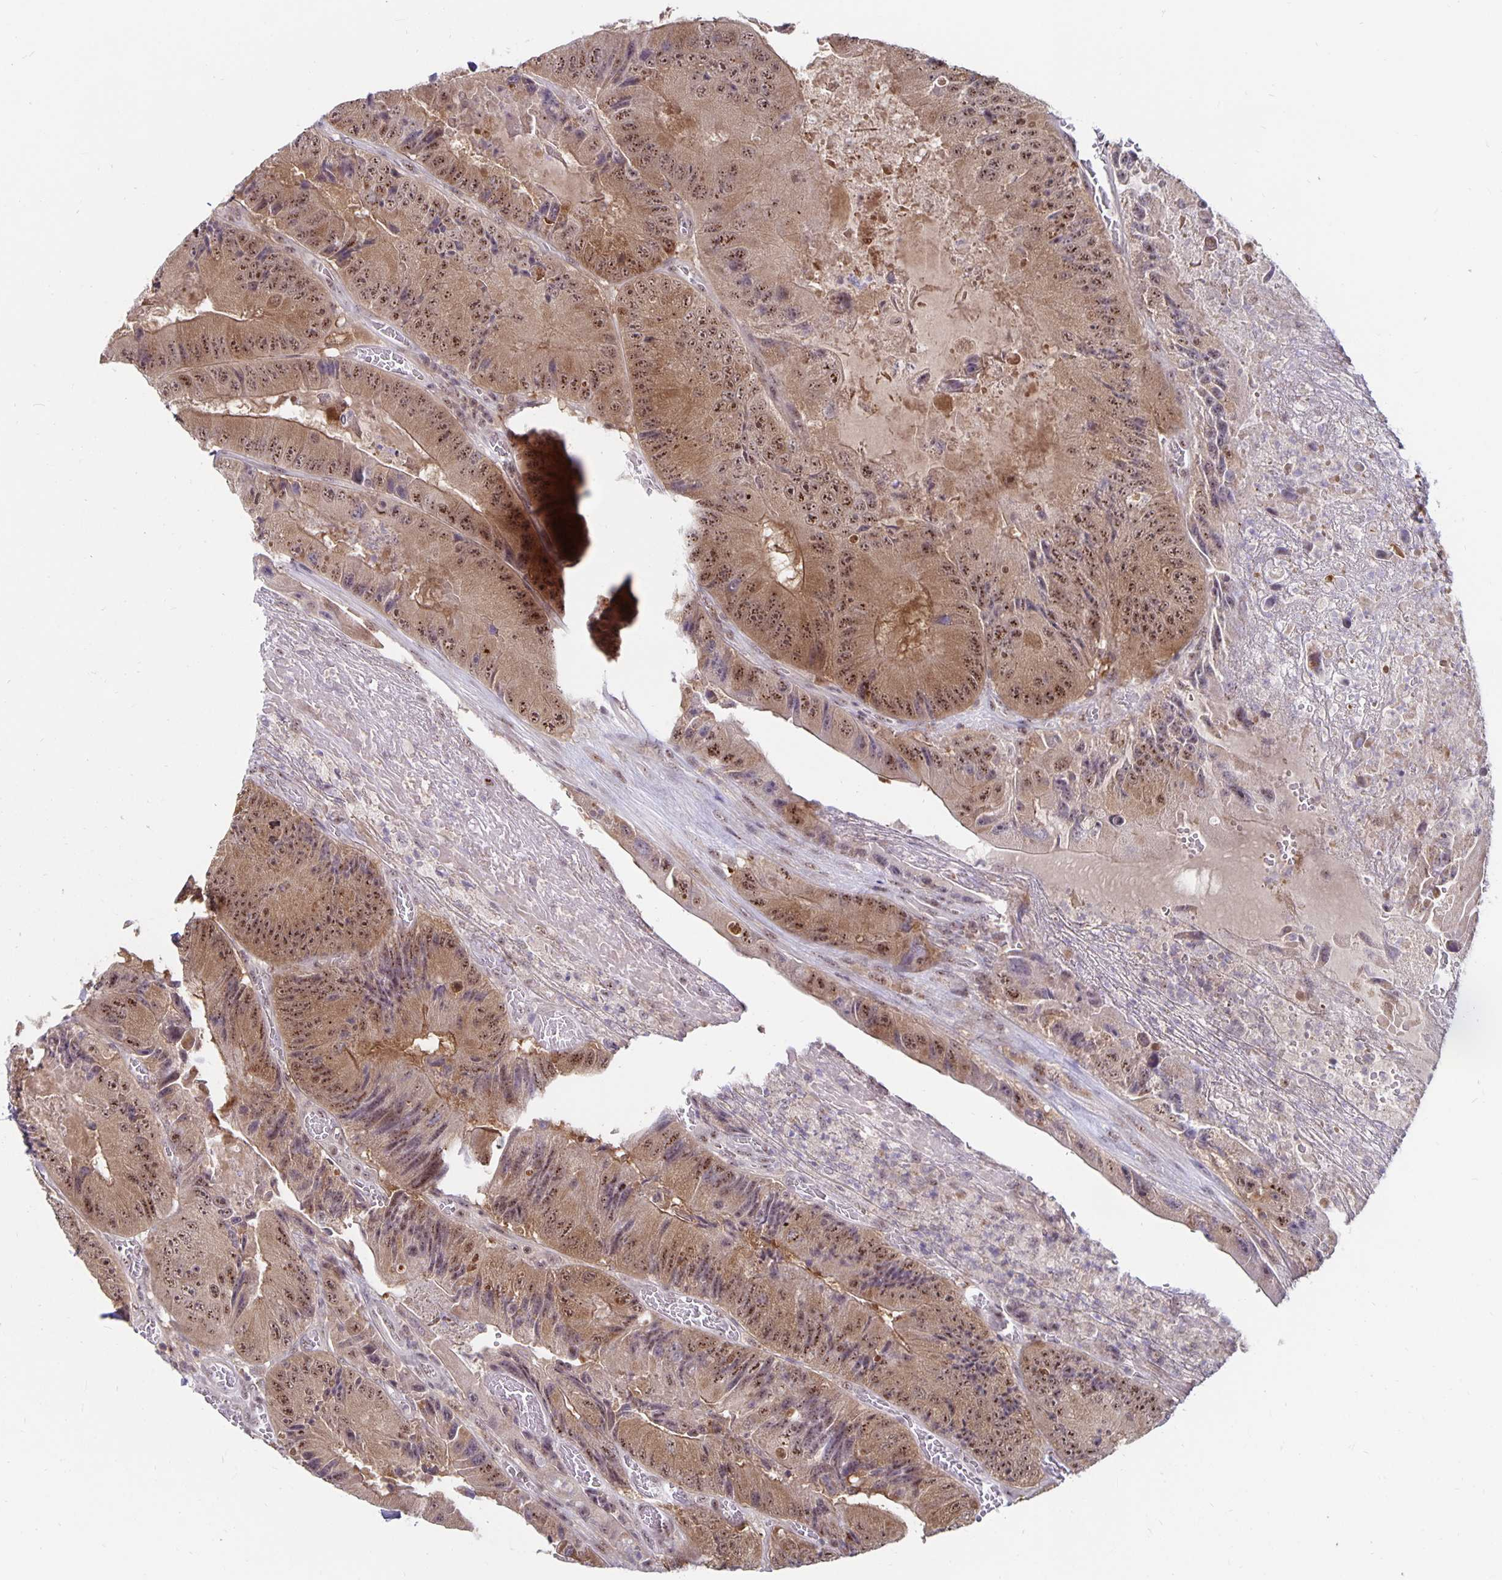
{"staining": {"intensity": "moderate", "quantity": ">75%", "location": "cytoplasmic/membranous,nuclear"}, "tissue": "colorectal cancer", "cell_type": "Tumor cells", "image_type": "cancer", "snomed": [{"axis": "morphology", "description": "Adenocarcinoma, NOS"}, {"axis": "topography", "description": "Colon"}], "caption": "IHC of human adenocarcinoma (colorectal) reveals medium levels of moderate cytoplasmic/membranous and nuclear positivity in approximately >75% of tumor cells. (Brightfield microscopy of DAB IHC at high magnification).", "gene": "EXOC6B", "patient": {"sex": "female", "age": 86}}